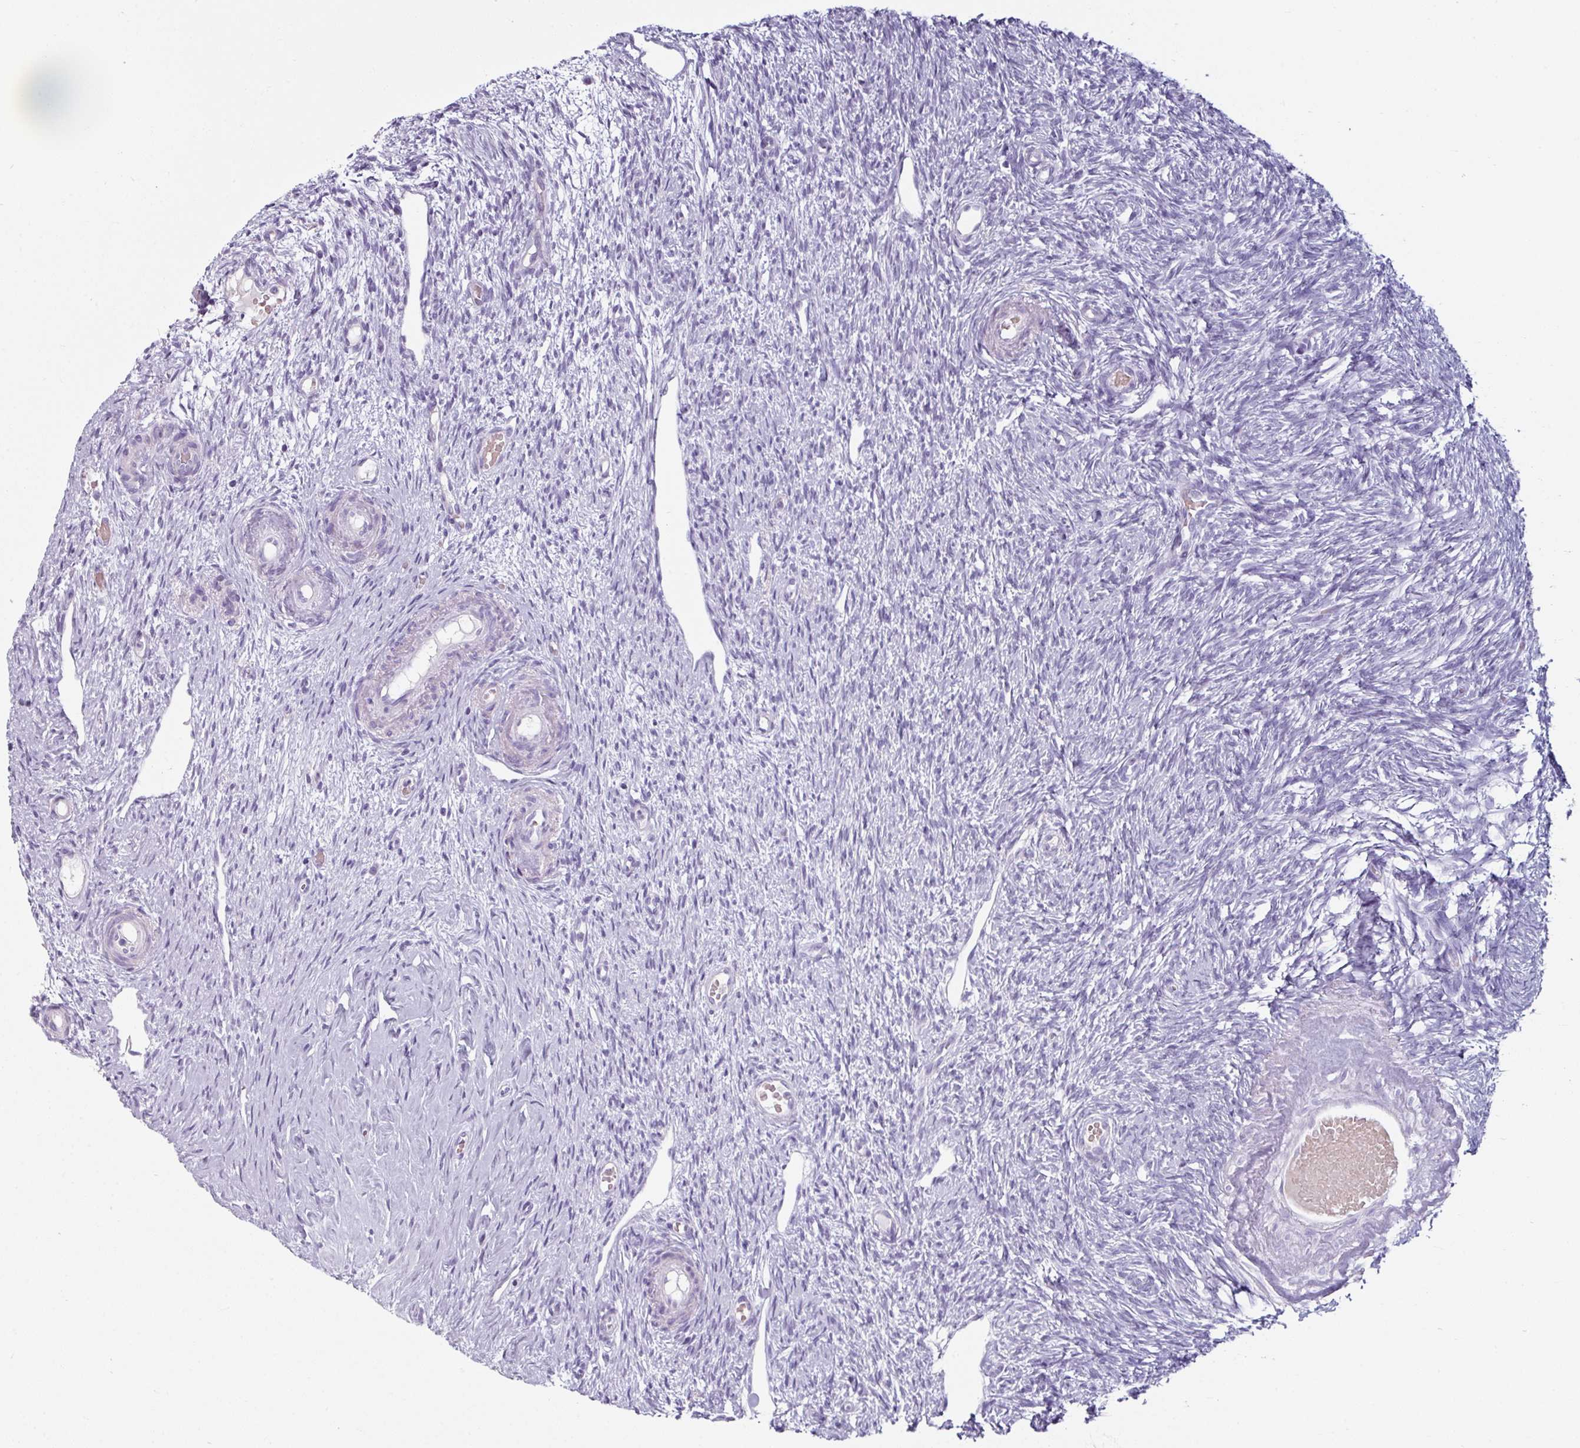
{"staining": {"intensity": "negative", "quantity": "none", "location": "none"}, "tissue": "ovary", "cell_type": "Follicle cells", "image_type": "normal", "snomed": [{"axis": "morphology", "description": "Normal tissue, NOS"}, {"axis": "topography", "description": "Ovary"}], "caption": "Immunohistochemical staining of benign ovary exhibits no significant expression in follicle cells.", "gene": "CLCA1", "patient": {"sex": "female", "age": 51}}